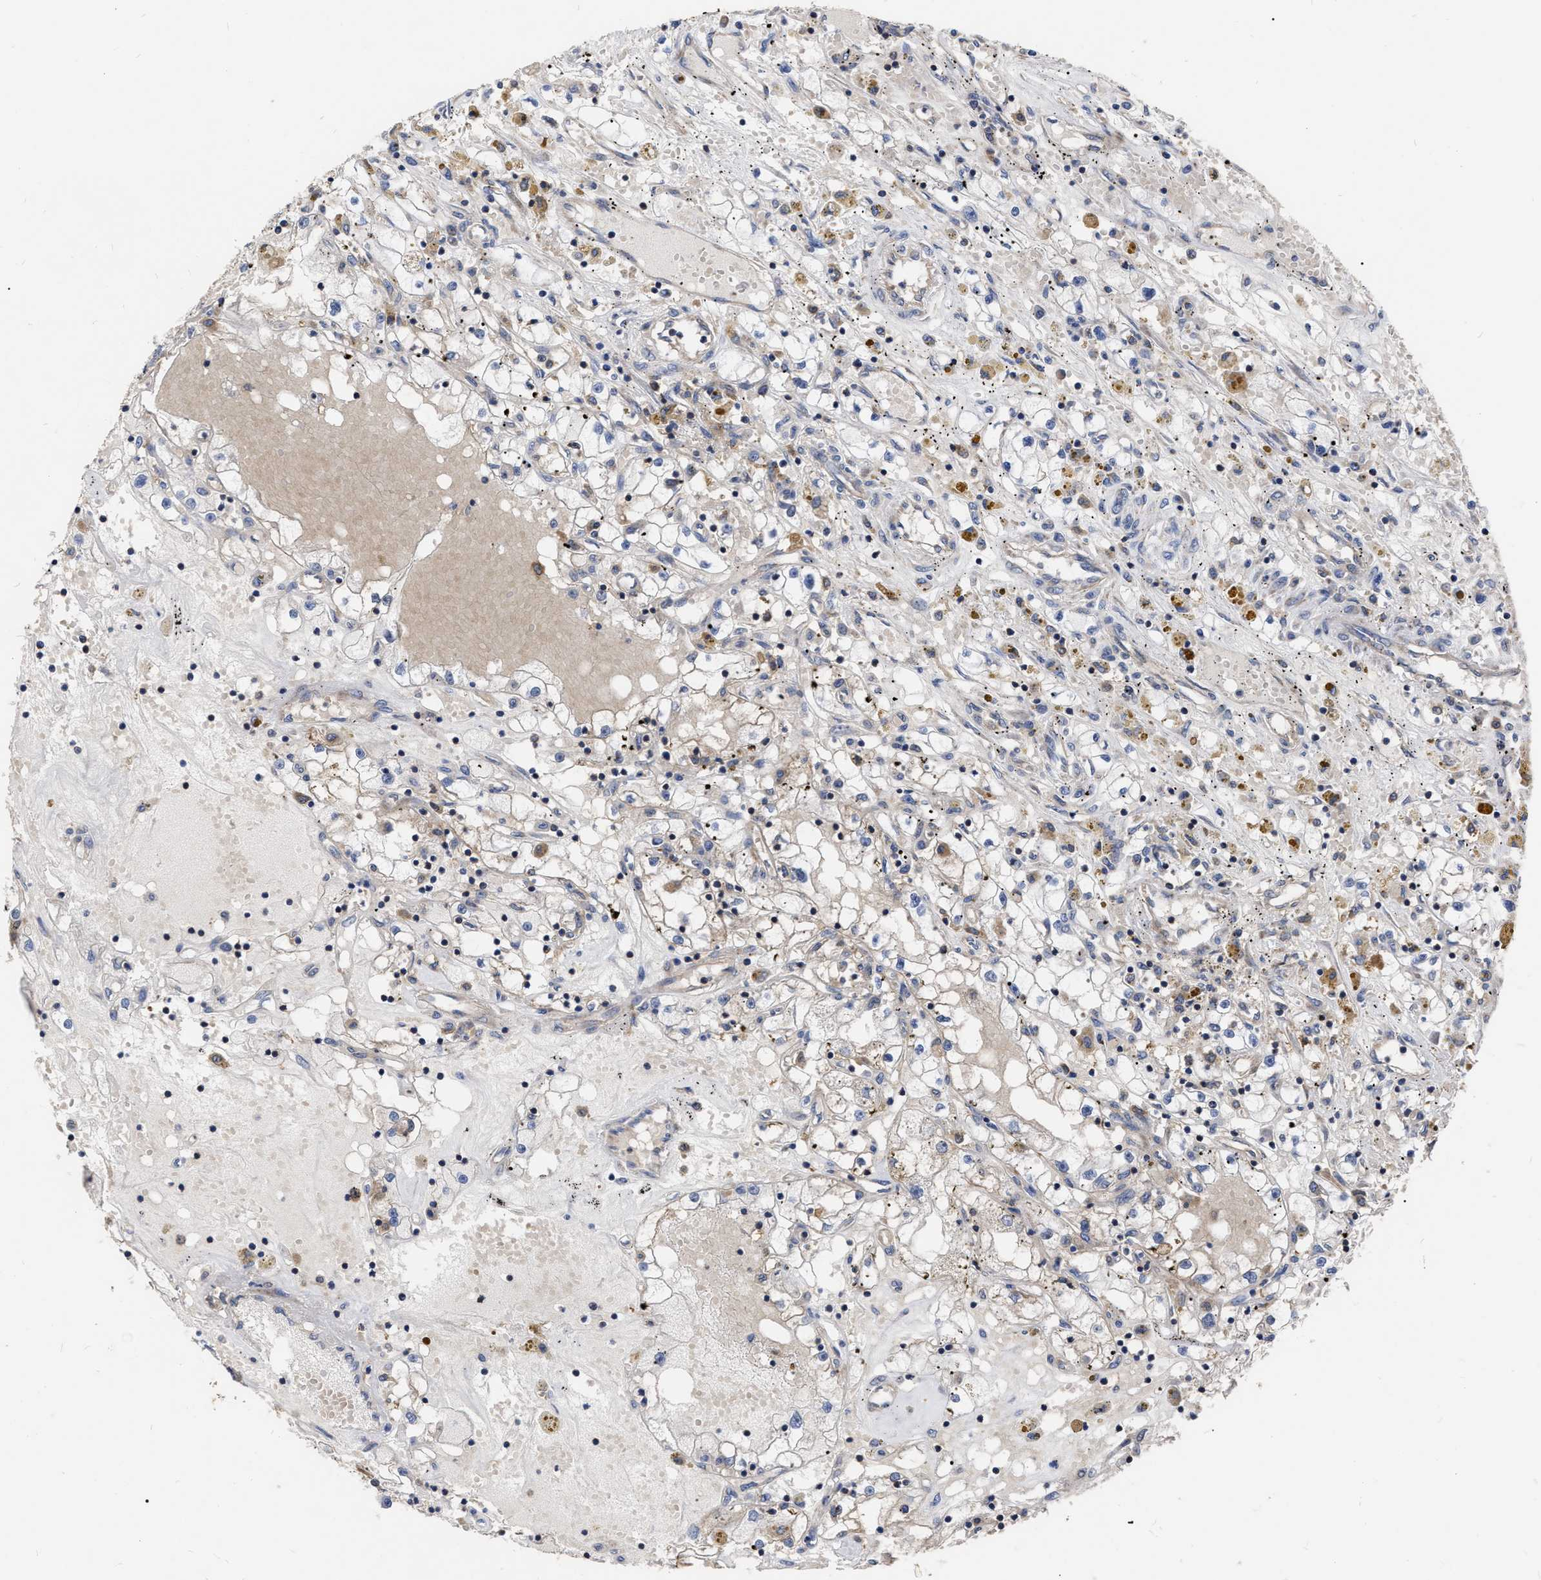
{"staining": {"intensity": "weak", "quantity": "<25%", "location": "cytoplasmic/membranous"}, "tissue": "renal cancer", "cell_type": "Tumor cells", "image_type": "cancer", "snomed": [{"axis": "morphology", "description": "Adenocarcinoma, NOS"}, {"axis": "topography", "description": "Kidney"}], "caption": "IHC of renal cancer displays no positivity in tumor cells. (IHC, brightfield microscopy, high magnification).", "gene": "CDKN2C", "patient": {"sex": "male", "age": 56}}